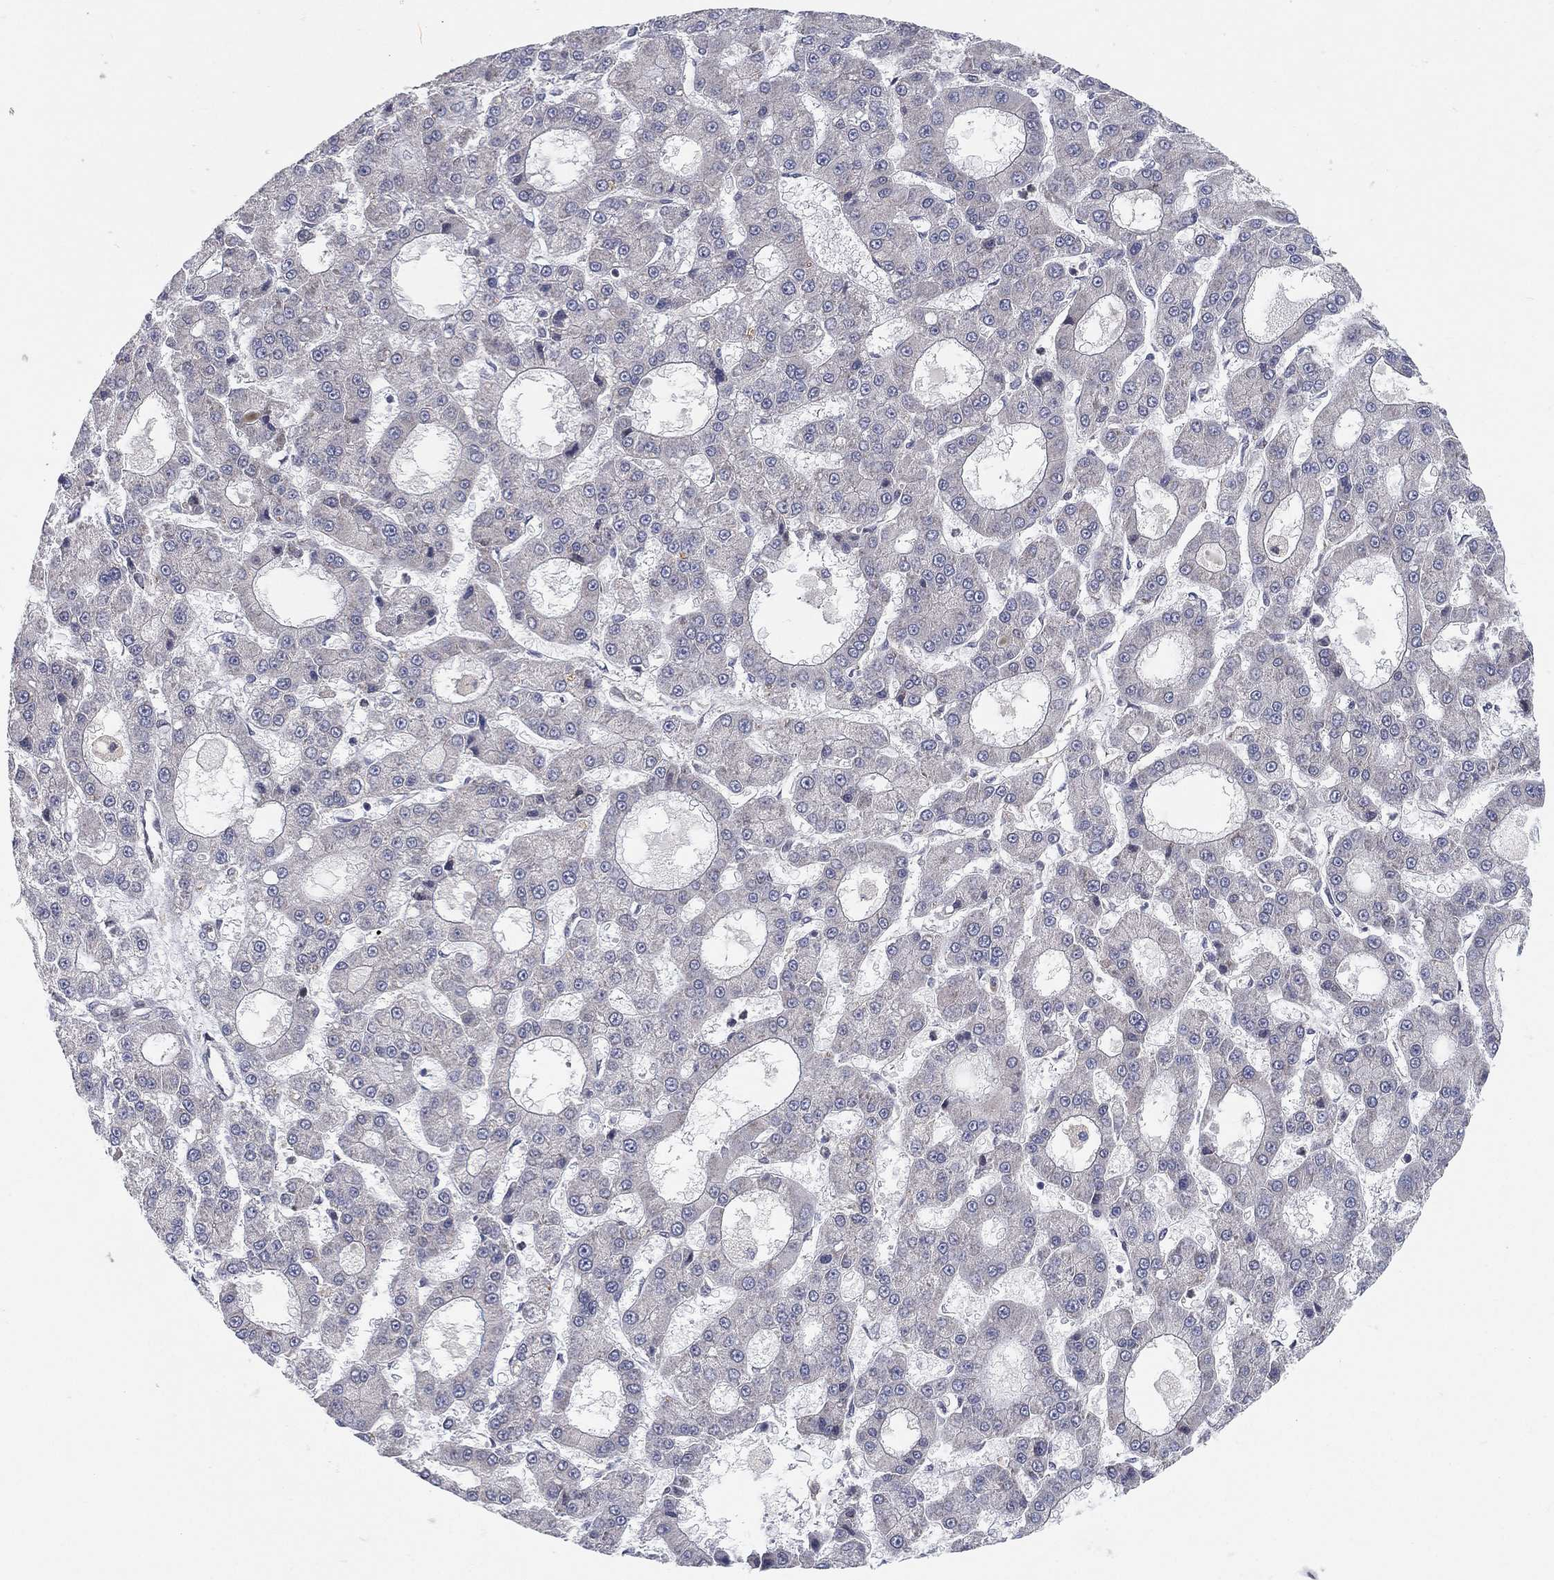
{"staining": {"intensity": "negative", "quantity": "none", "location": "none"}, "tissue": "liver cancer", "cell_type": "Tumor cells", "image_type": "cancer", "snomed": [{"axis": "morphology", "description": "Carcinoma, Hepatocellular, NOS"}, {"axis": "topography", "description": "Liver"}], "caption": "Immunohistochemical staining of human liver cancer displays no significant staining in tumor cells.", "gene": "TMTC4", "patient": {"sex": "male", "age": 70}}